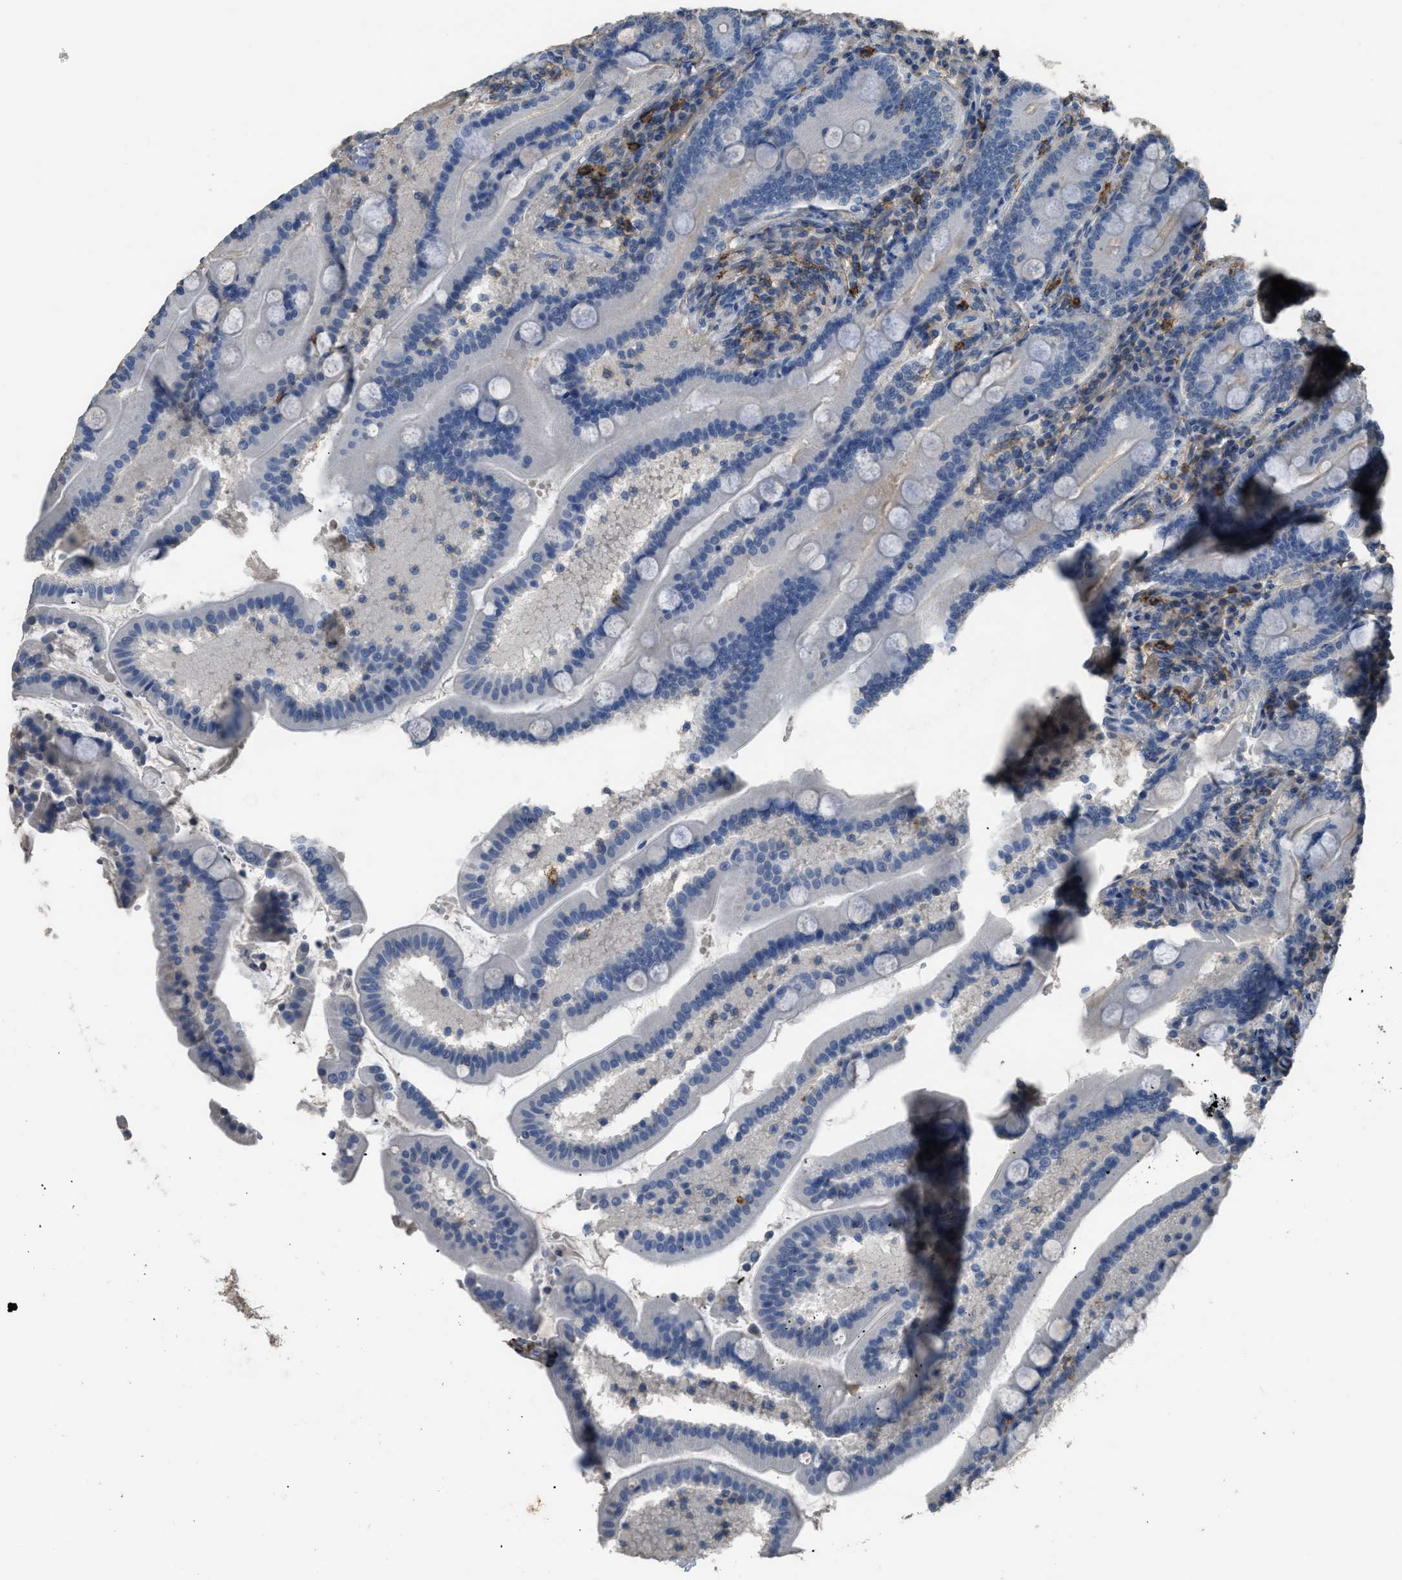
{"staining": {"intensity": "moderate", "quantity": "<25%", "location": "cytoplasmic/membranous"}, "tissue": "duodenum", "cell_type": "Glandular cells", "image_type": "normal", "snomed": [{"axis": "morphology", "description": "Normal tissue, NOS"}, {"axis": "topography", "description": "Duodenum"}], "caption": "DAB (3,3'-diaminobenzidine) immunohistochemical staining of normal duodenum exhibits moderate cytoplasmic/membranous protein expression in approximately <25% of glandular cells.", "gene": "OR51E1", "patient": {"sex": "male", "age": 54}}